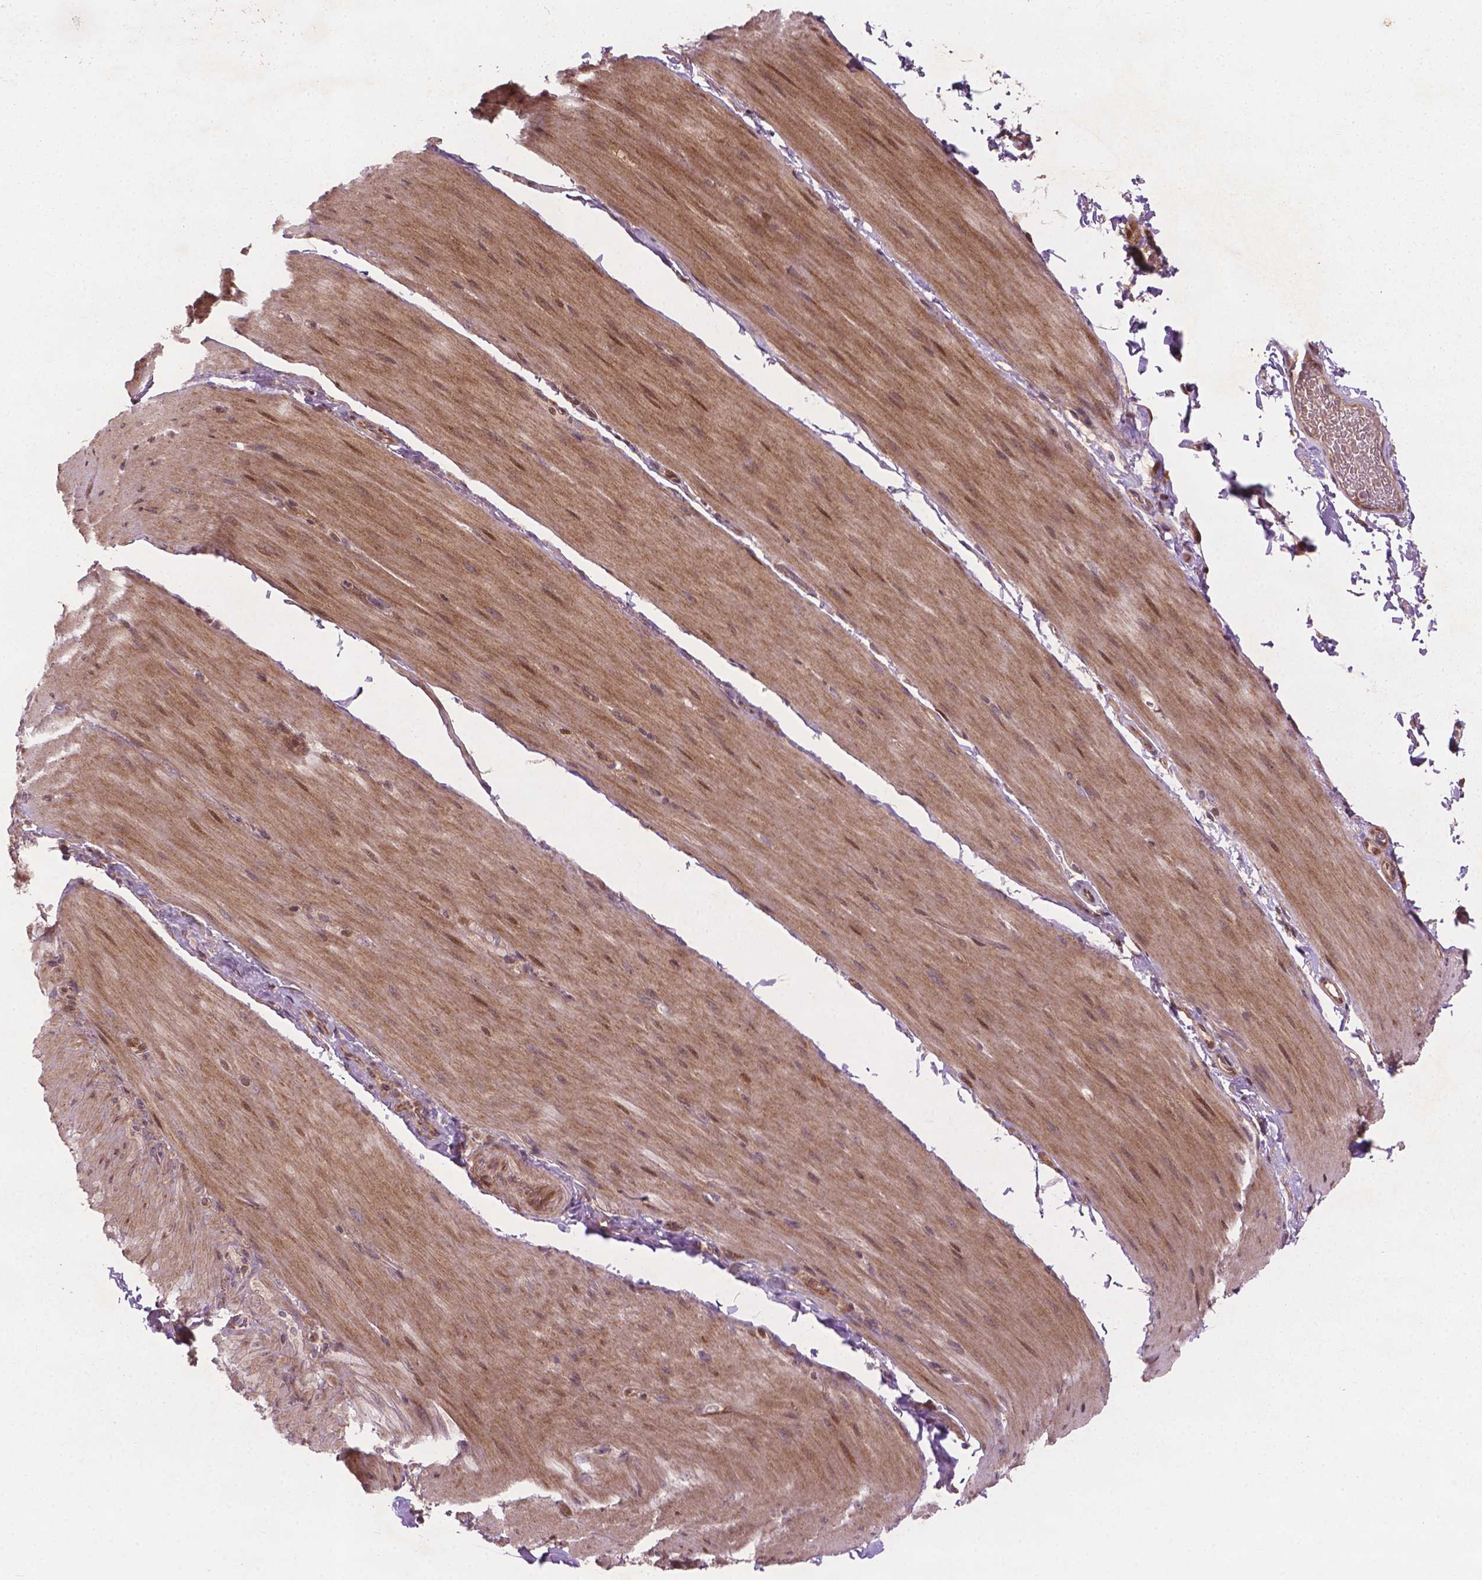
{"staining": {"intensity": "moderate", "quantity": ">75%", "location": "cytoplasmic/membranous,nuclear"}, "tissue": "smooth muscle", "cell_type": "Smooth muscle cells", "image_type": "normal", "snomed": [{"axis": "morphology", "description": "Normal tissue, NOS"}, {"axis": "topography", "description": "Smooth muscle"}, {"axis": "topography", "description": "Colon"}], "caption": "A high-resolution photomicrograph shows immunohistochemistry staining of benign smooth muscle, which displays moderate cytoplasmic/membranous,nuclear expression in approximately >75% of smooth muscle cells.", "gene": "B3GALNT2", "patient": {"sex": "male", "age": 73}}